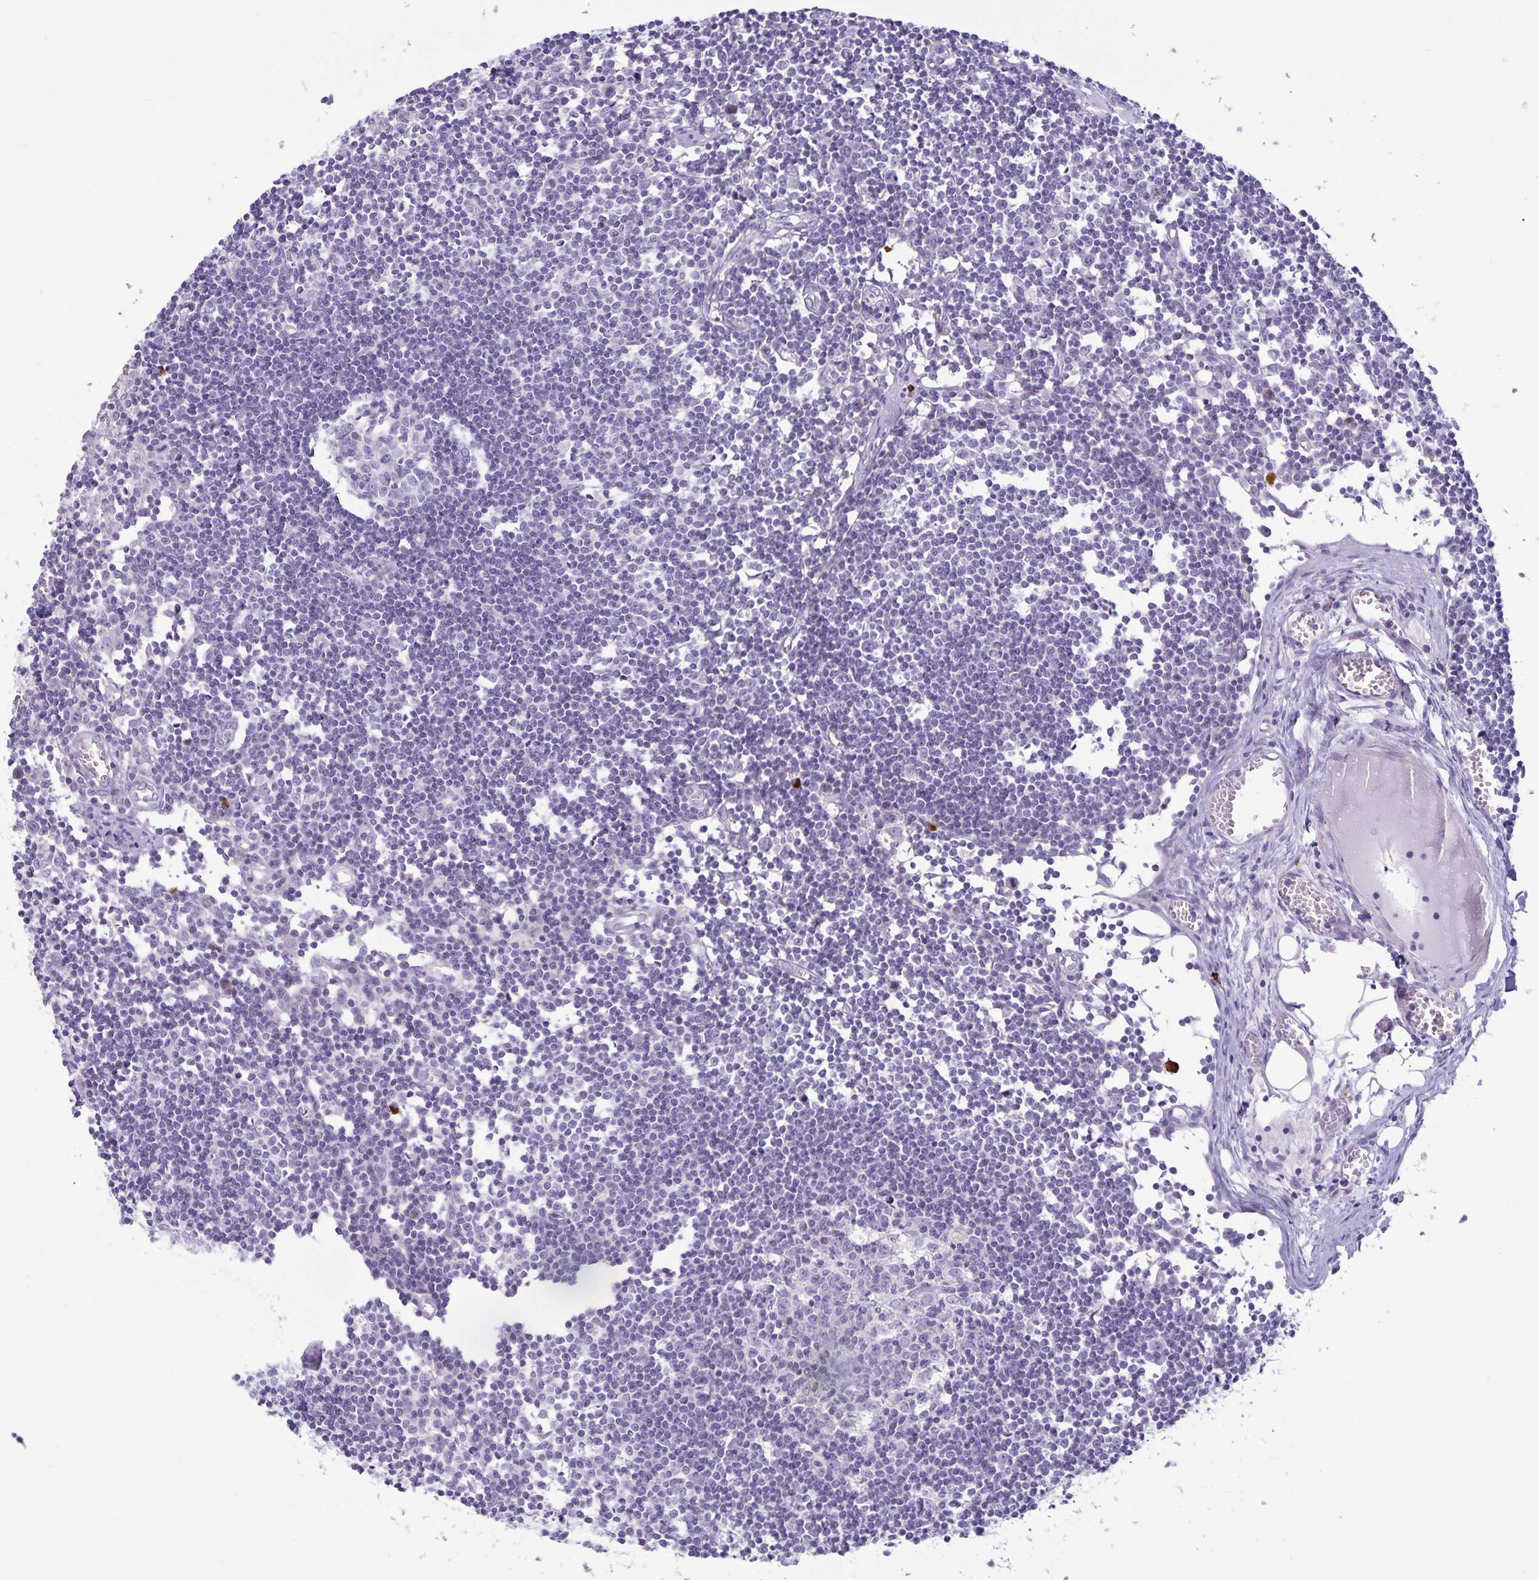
{"staining": {"intensity": "negative", "quantity": "none", "location": "none"}, "tissue": "lymph node", "cell_type": "Germinal center cells", "image_type": "normal", "snomed": [{"axis": "morphology", "description": "Normal tissue, NOS"}, {"axis": "topography", "description": "Lymph node"}], "caption": "This is an immunohistochemistry (IHC) photomicrograph of unremarkable lymph node. There is no staining in germinal center cells.", "gene": "IBTK", "patient": {"sex": "female", "age": 11}}